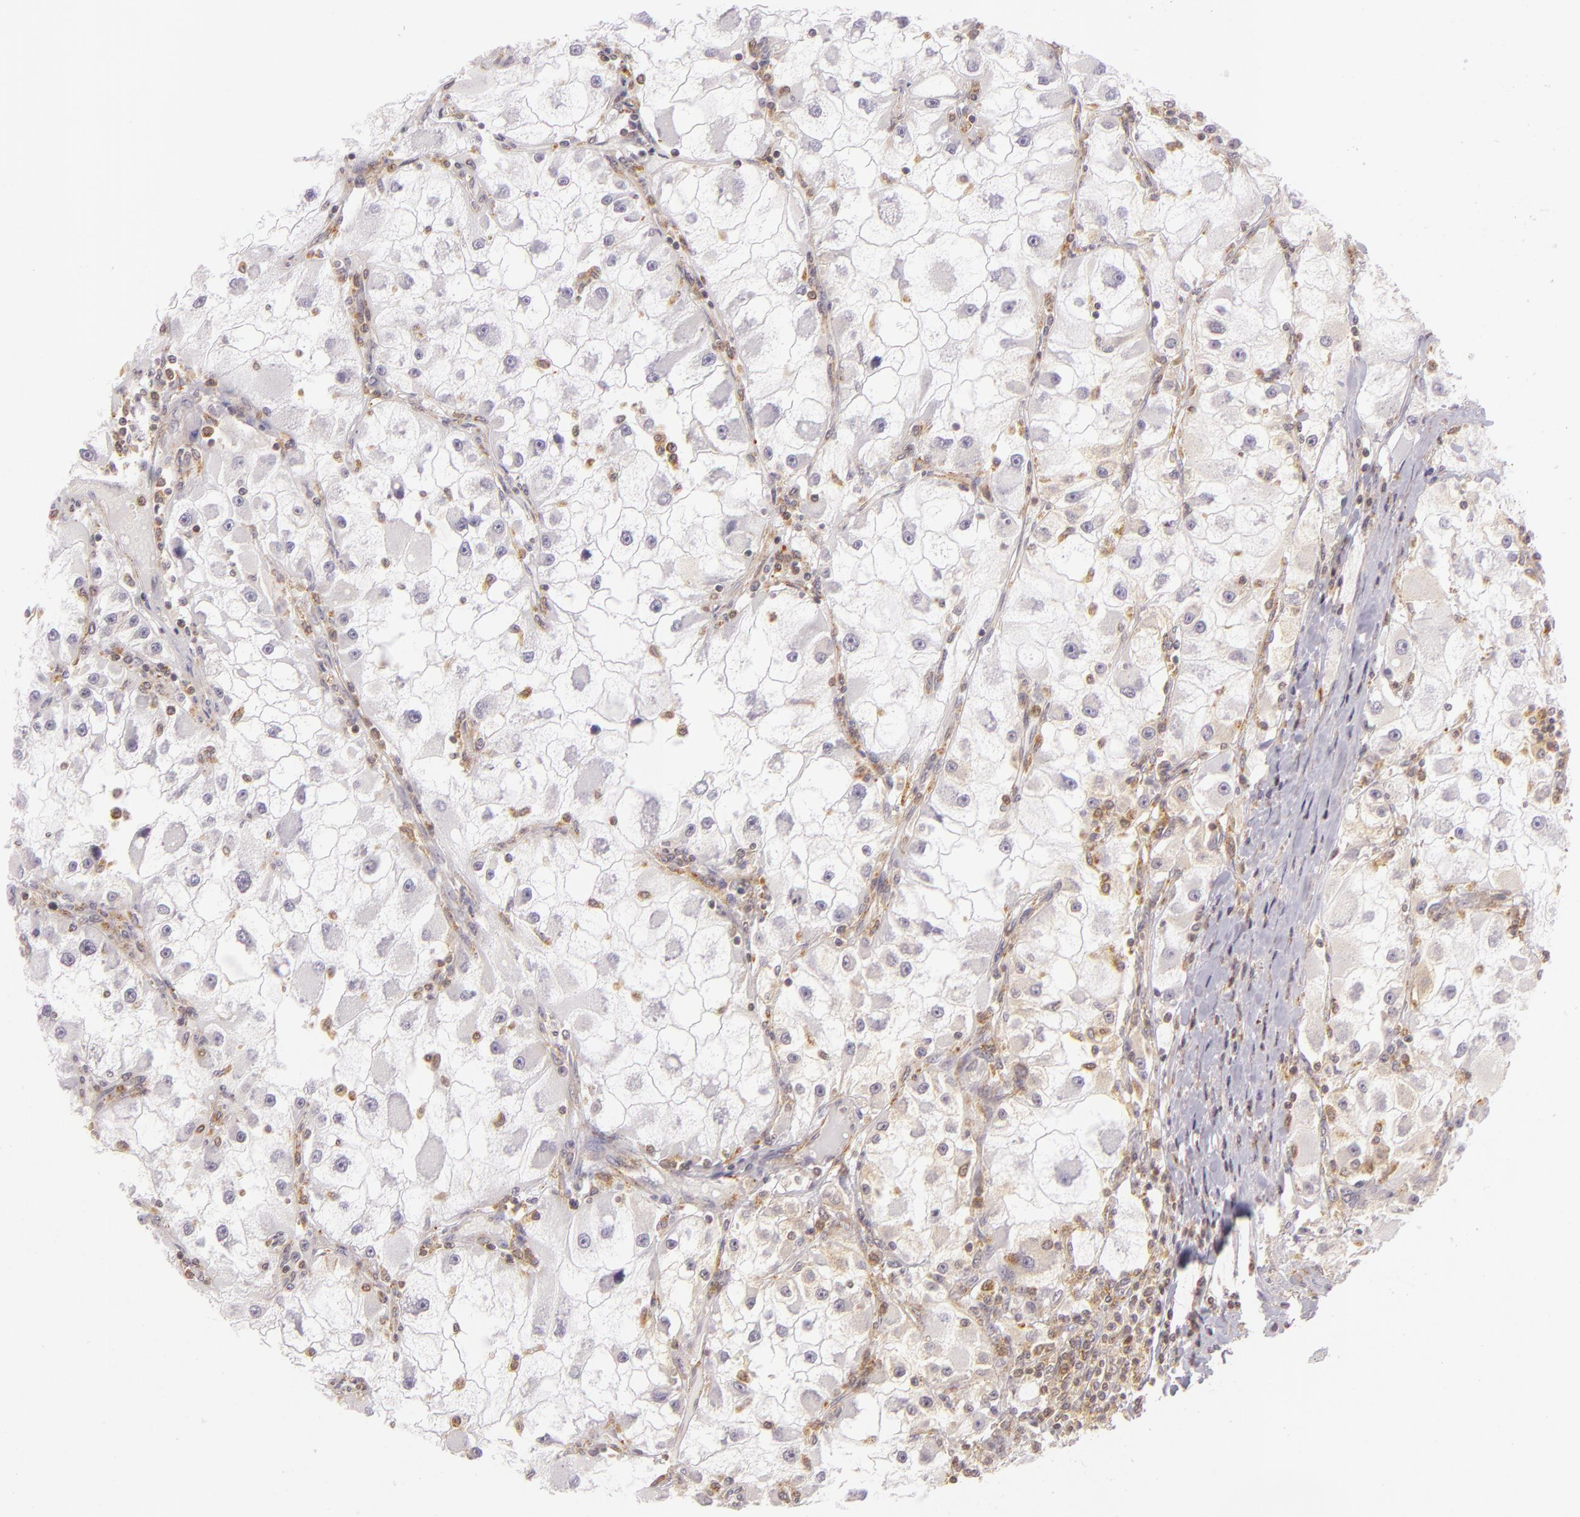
{"staining": {"intensity": "negative", "quantity": "none", "location": "none"}, "tissue": "renal cancer", "cell_type": "Tumor cells", "image_type": "cancer", "snomed": [{"axis": "morphology", "description": "Adenocarcinoma, NOS"}, {"axis": "topography", "description": "Kidney"}], "caption": "Immunohistochemistry of renal cancer reveals no staining in tumor cells. (Brightfield microscopy of DAB immunohistochemistry at high magnification).", "gene": "IMPDH1", "patient": {"sex": "female", "age": 73}}